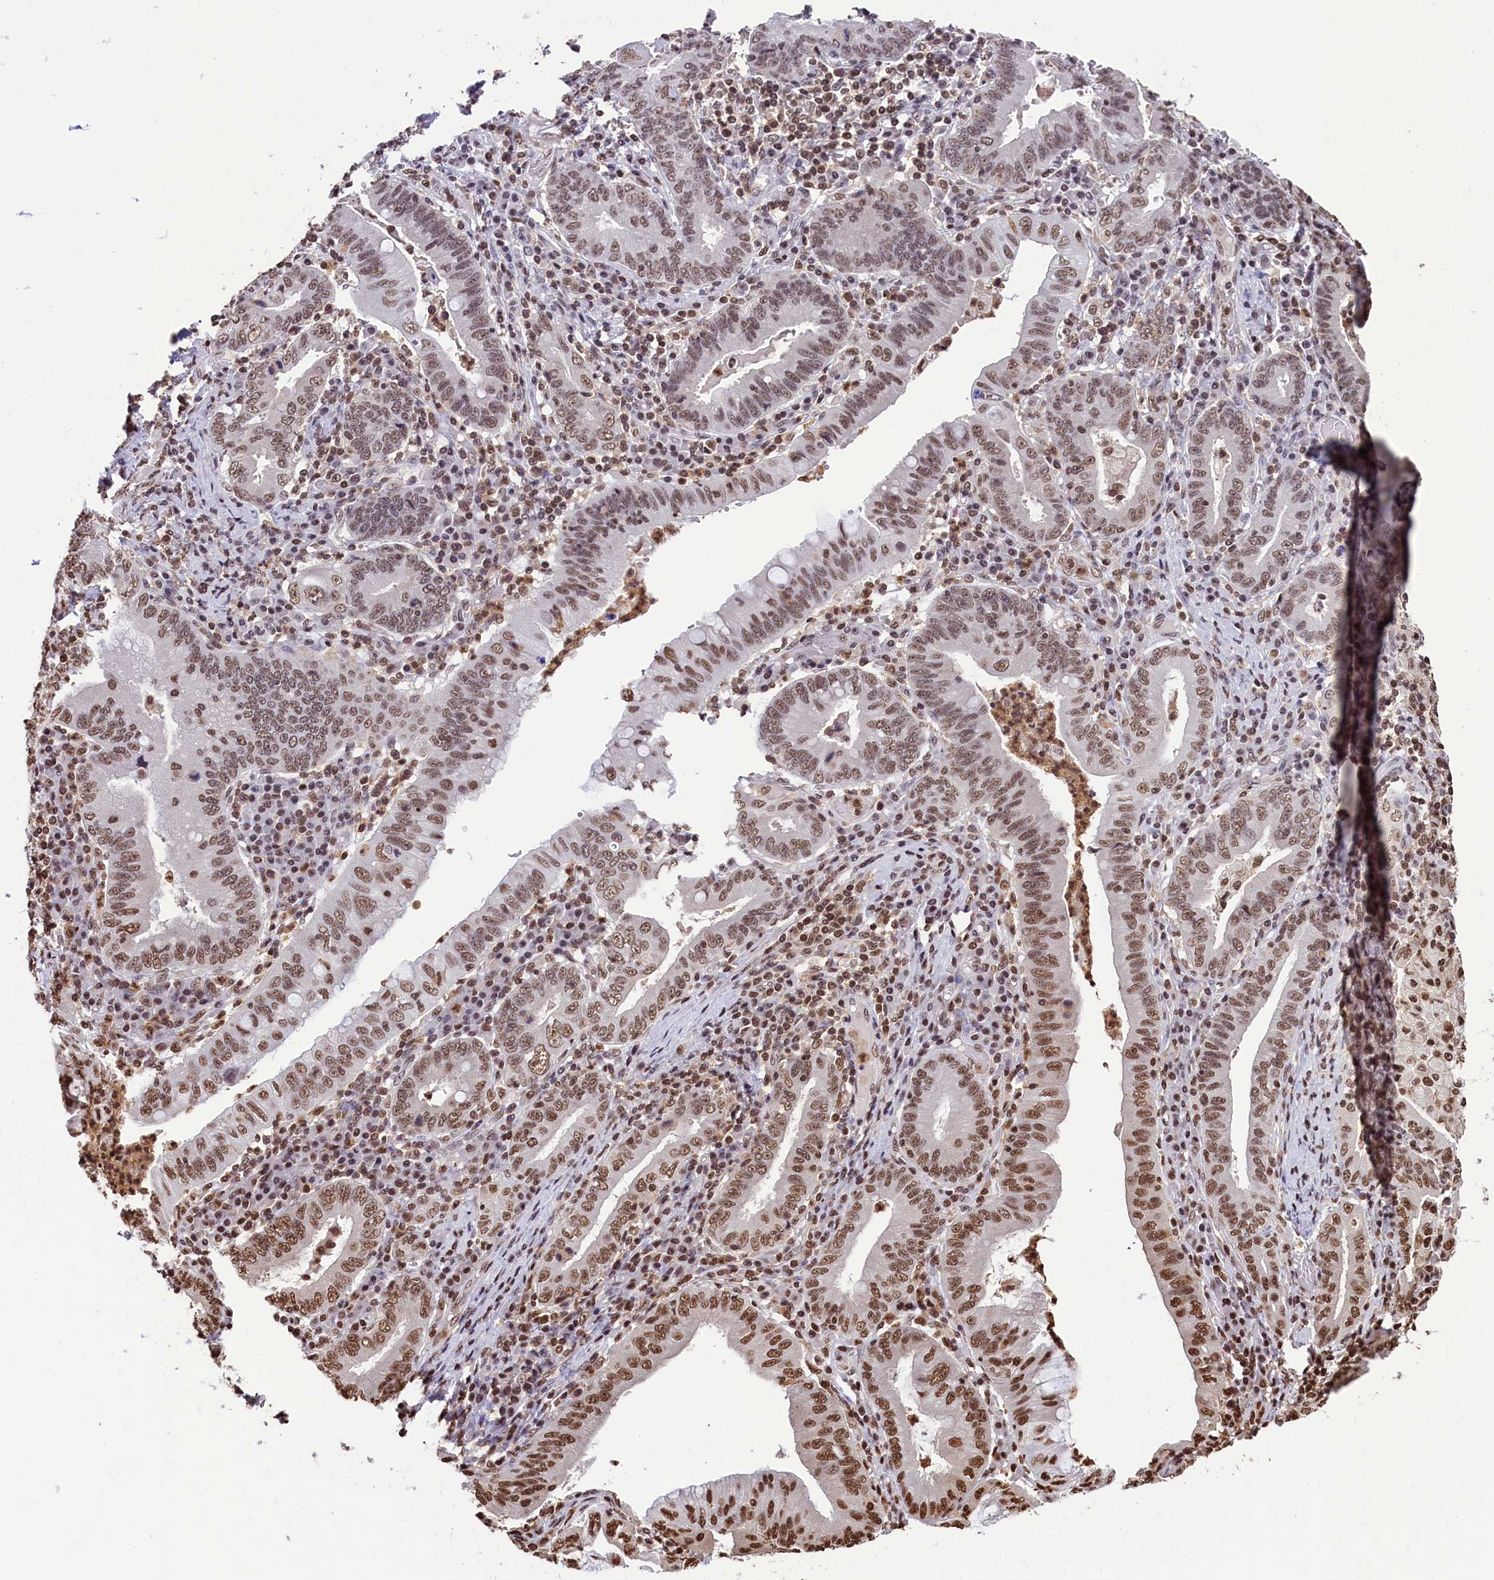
{"staining": {"intensity": "moderate", "quantity": ">75%", "location": "nuclear"}, "tissue": "stomach cancer", "cell_type": "Tumor cells", "image_type": "cancer", "snomed": [{"axis": "morphology", "description": "Normal tissue, NOS"}, {"axis": "morphology", "description": "Adenocarcinoma, NOS"}, {"axis": "topography", "description": "Esophagus"}, {"axis": "topography", "description": "Stomach, upper"}, {"axis": "topography", "description": "Peripheral nerve tissue"}], "caption": "Immunohistochemistry (IHC) image of neoplastic tissue: human stomach cancer stained using IHC displays medium levels of moderate protein expression localized specifically in the nuclear of tumor cells, appearing as a nuclear brown color.", "gene": "SNRPD2", "patient": {"sex": "male", "age": 62}}